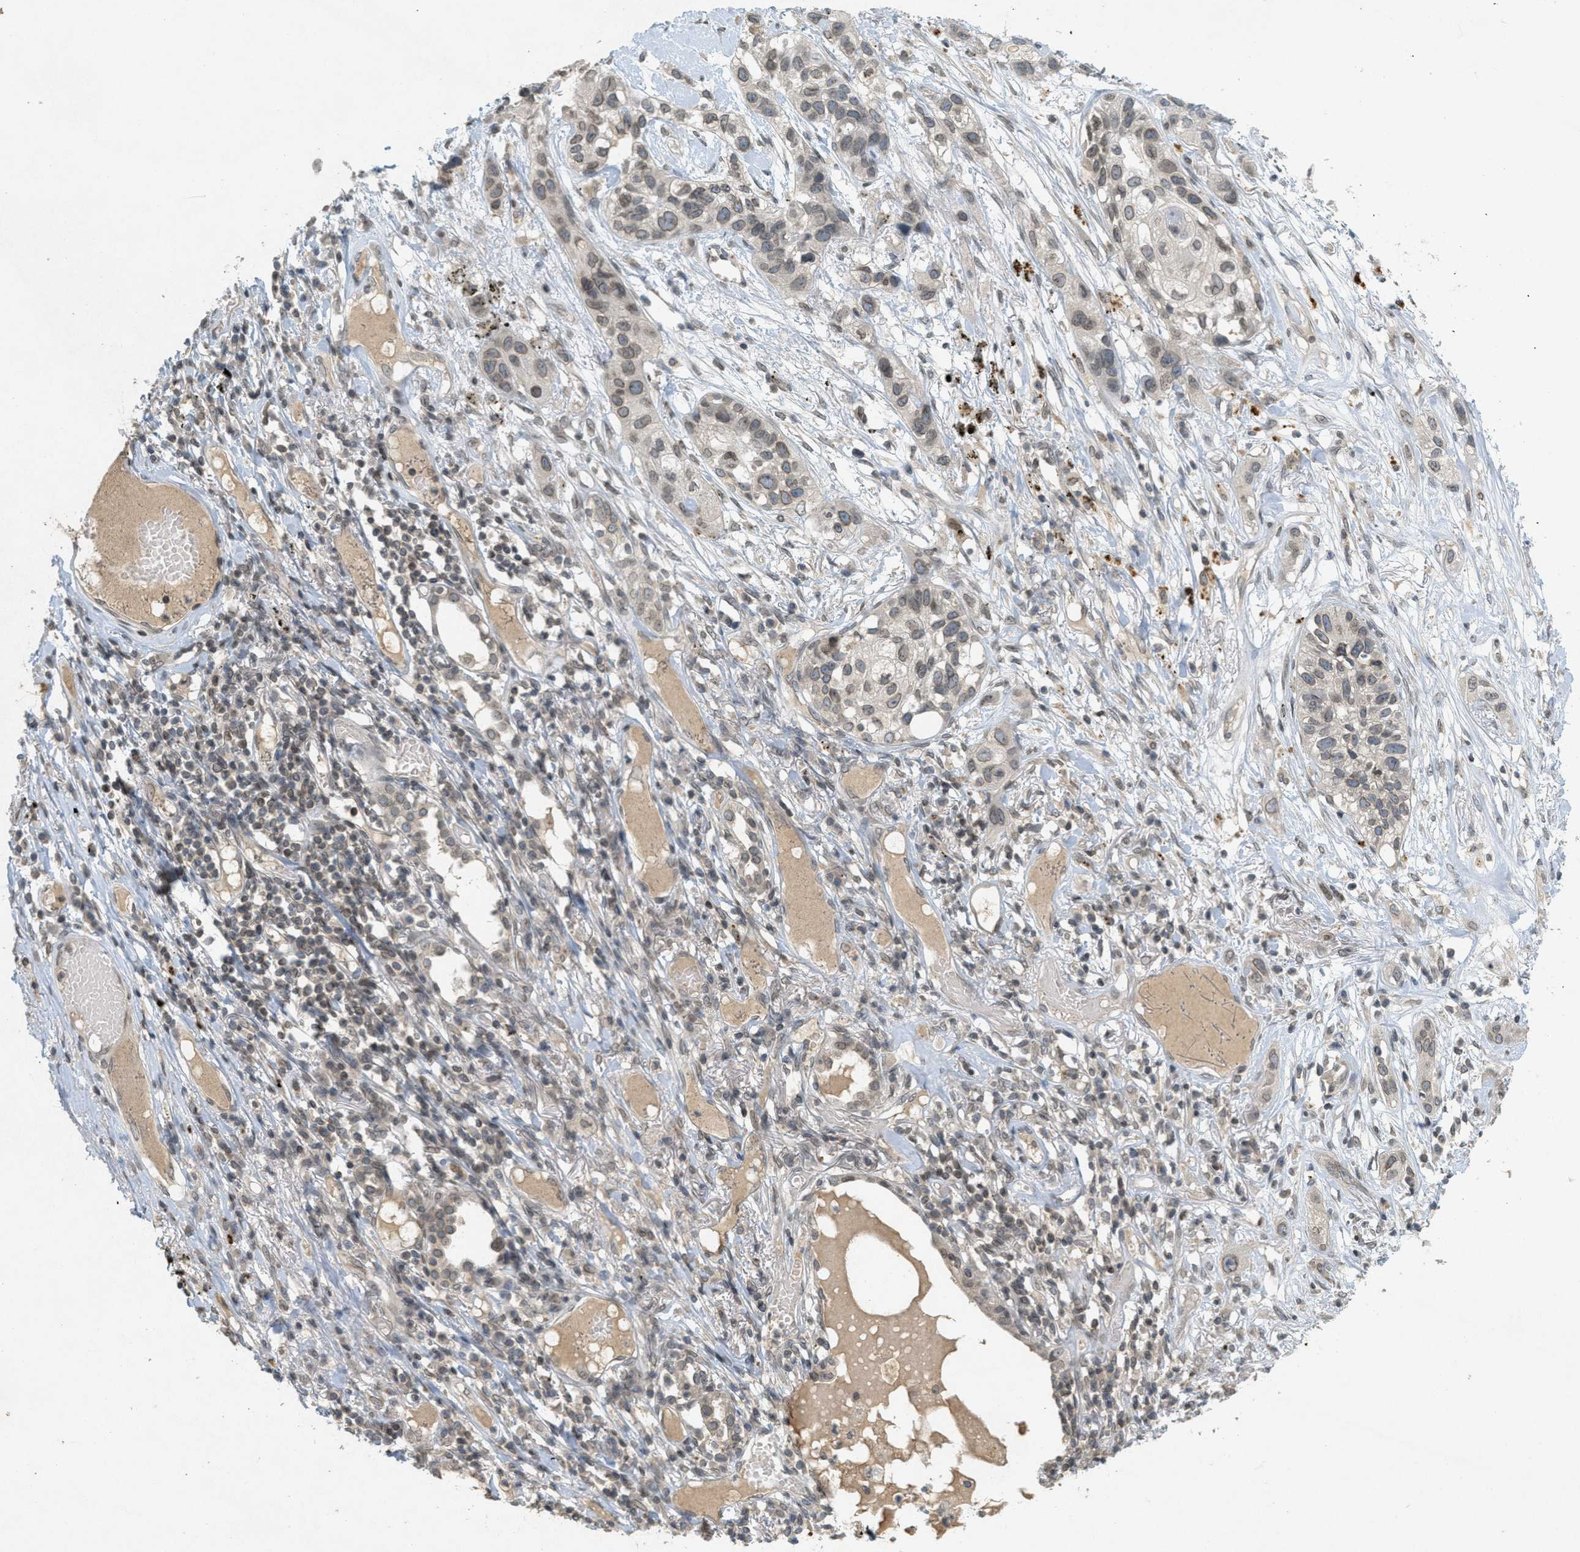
{"staining": {"intensity": "weak", "quantity": ">75%", "location": "cytoplasmic/membranous,nuclear"}, "tissue": "lung cancer", "cell_type": "Tumor cells", "image_type": "cancer", "snomed": [{"axis": "morphology", "description": "Squamous cell carcinoma, NOS"}, {"axis": "topography", "description": "Lung"}], "caption": "Immunohistochemistry of human lung cancer reveals low levels of weak cytoplasmic/membranous and nuclear expression in approximately >75% of tumor cells. (IHC, brightfield microscopy, high magnification).", "gene": "ABHD6", "patient": {"sex": "male", "age": 71}}